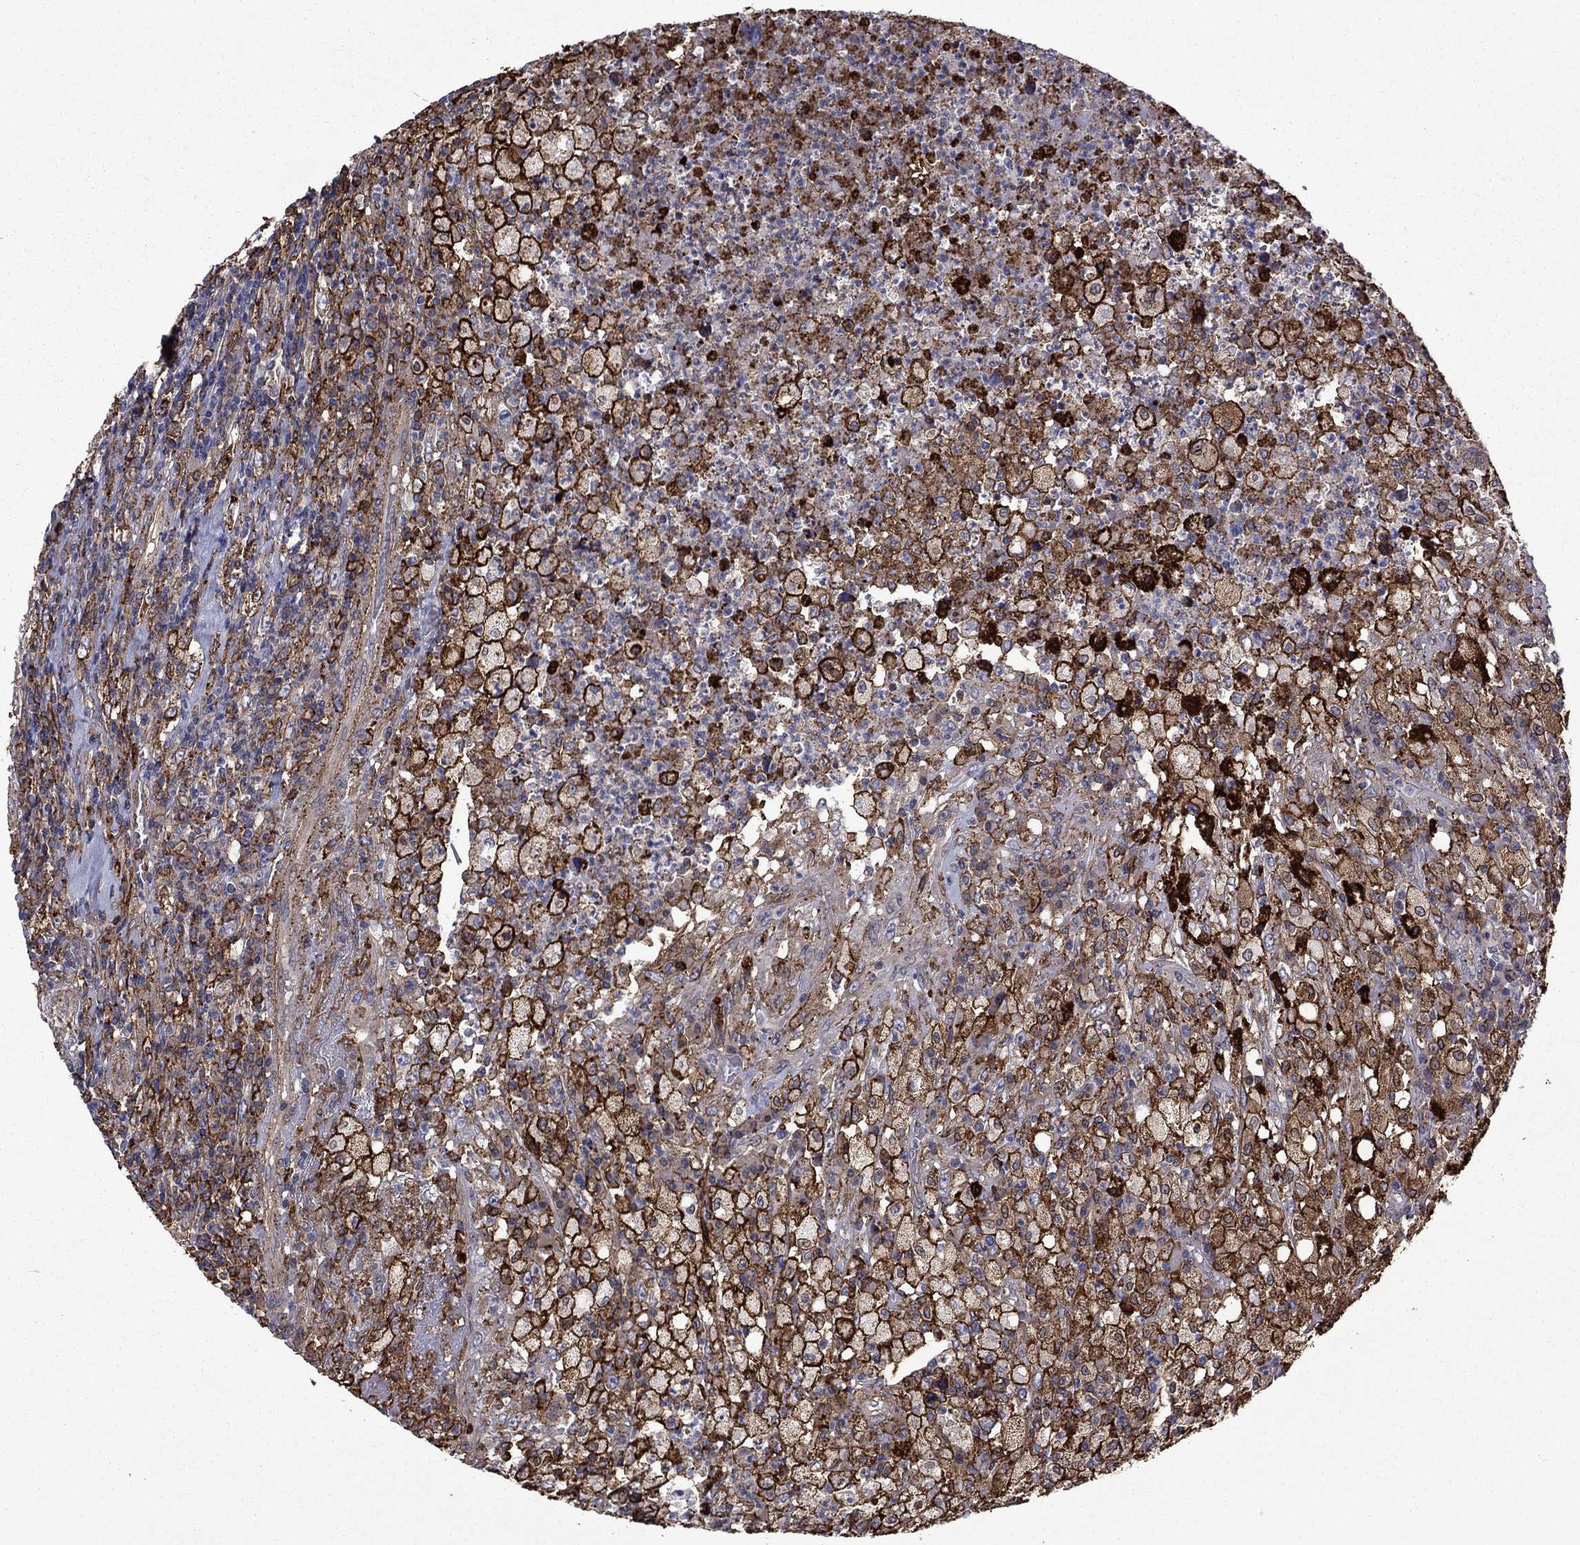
{"staining": {"intensity": "strong", "quantity": "25%-75%", "location": "cytoplasmic/membranous"}, "tissue": "testis cancer", "cell_type": "Tumor cells", "image_type": "cancer", "snomed": [{"axis": "morphology", "description": "Necrosis, NOS"}, {"axis": "morphology", "description": "Carcinoma, Embryonal, NOS"}, {"axis": "topography", "description": "Testis"}], "caption": "About 25%-75% of tumor cells in human embryonal carcinoma (testis) demonstrate strong cytoplasmic/membranous protein staining as visualized by brown immunohistochemical staining.", "gene": "PLAU", "patient": {"sex": "male", "age": 19}}